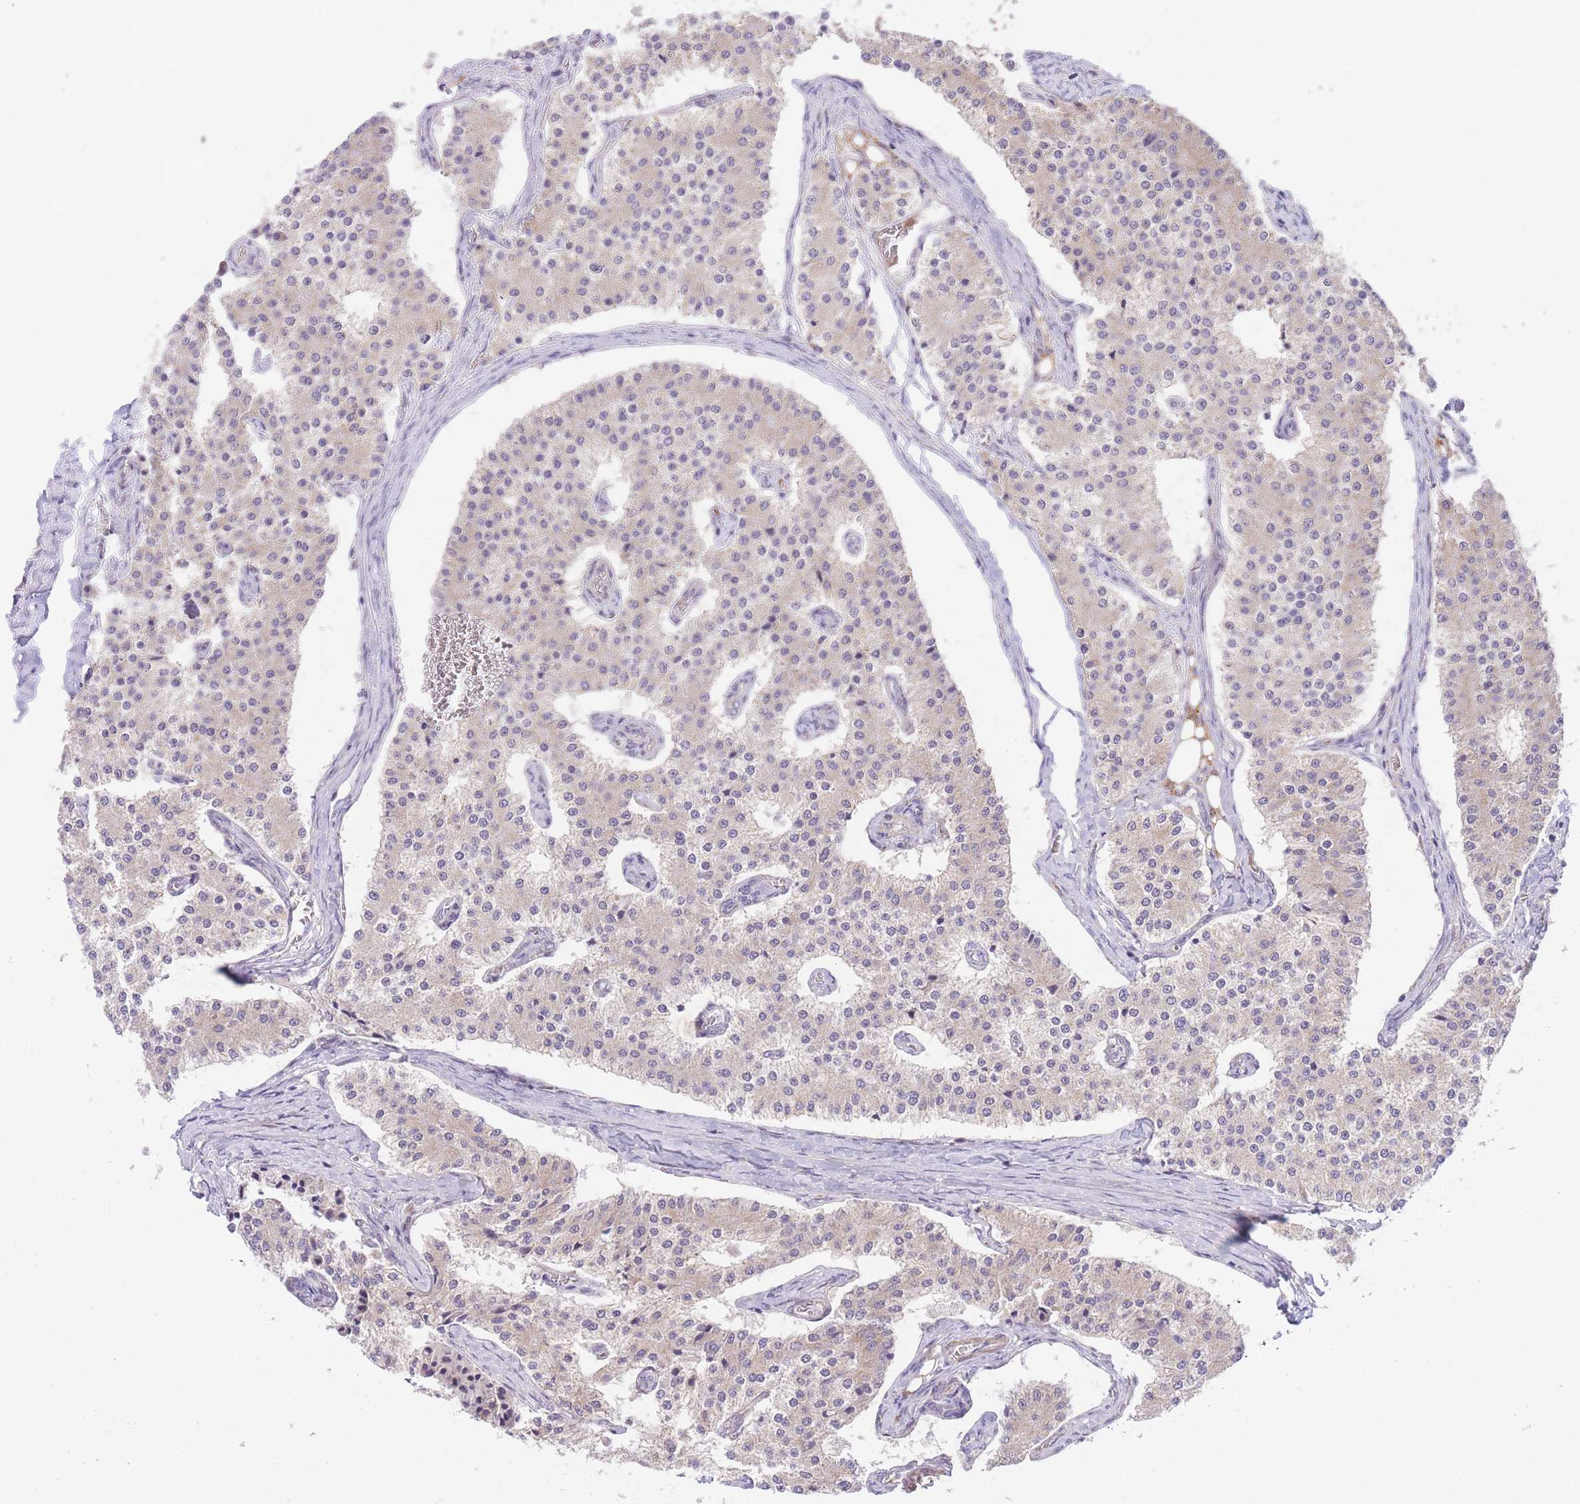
{"staining": {"intensity": "weak", "quantity": "<25%", "location": "cytoplasmic/membranous"}, "tissue": "carcinoid", "cell_type": "Tumor cells", "image_type": "cancer", "snomed": [{"axis": "morphology", "description": "Carcinoid, malignant, NOS"}, {"axis": "topography", "description": "Colon"}], "caption": "Protein analysis of carcinoid (malignant) reveals no significant expression in tumor cells.", "gene": "SLC25A33", "patient": {"sex": "female", "age": 52}}